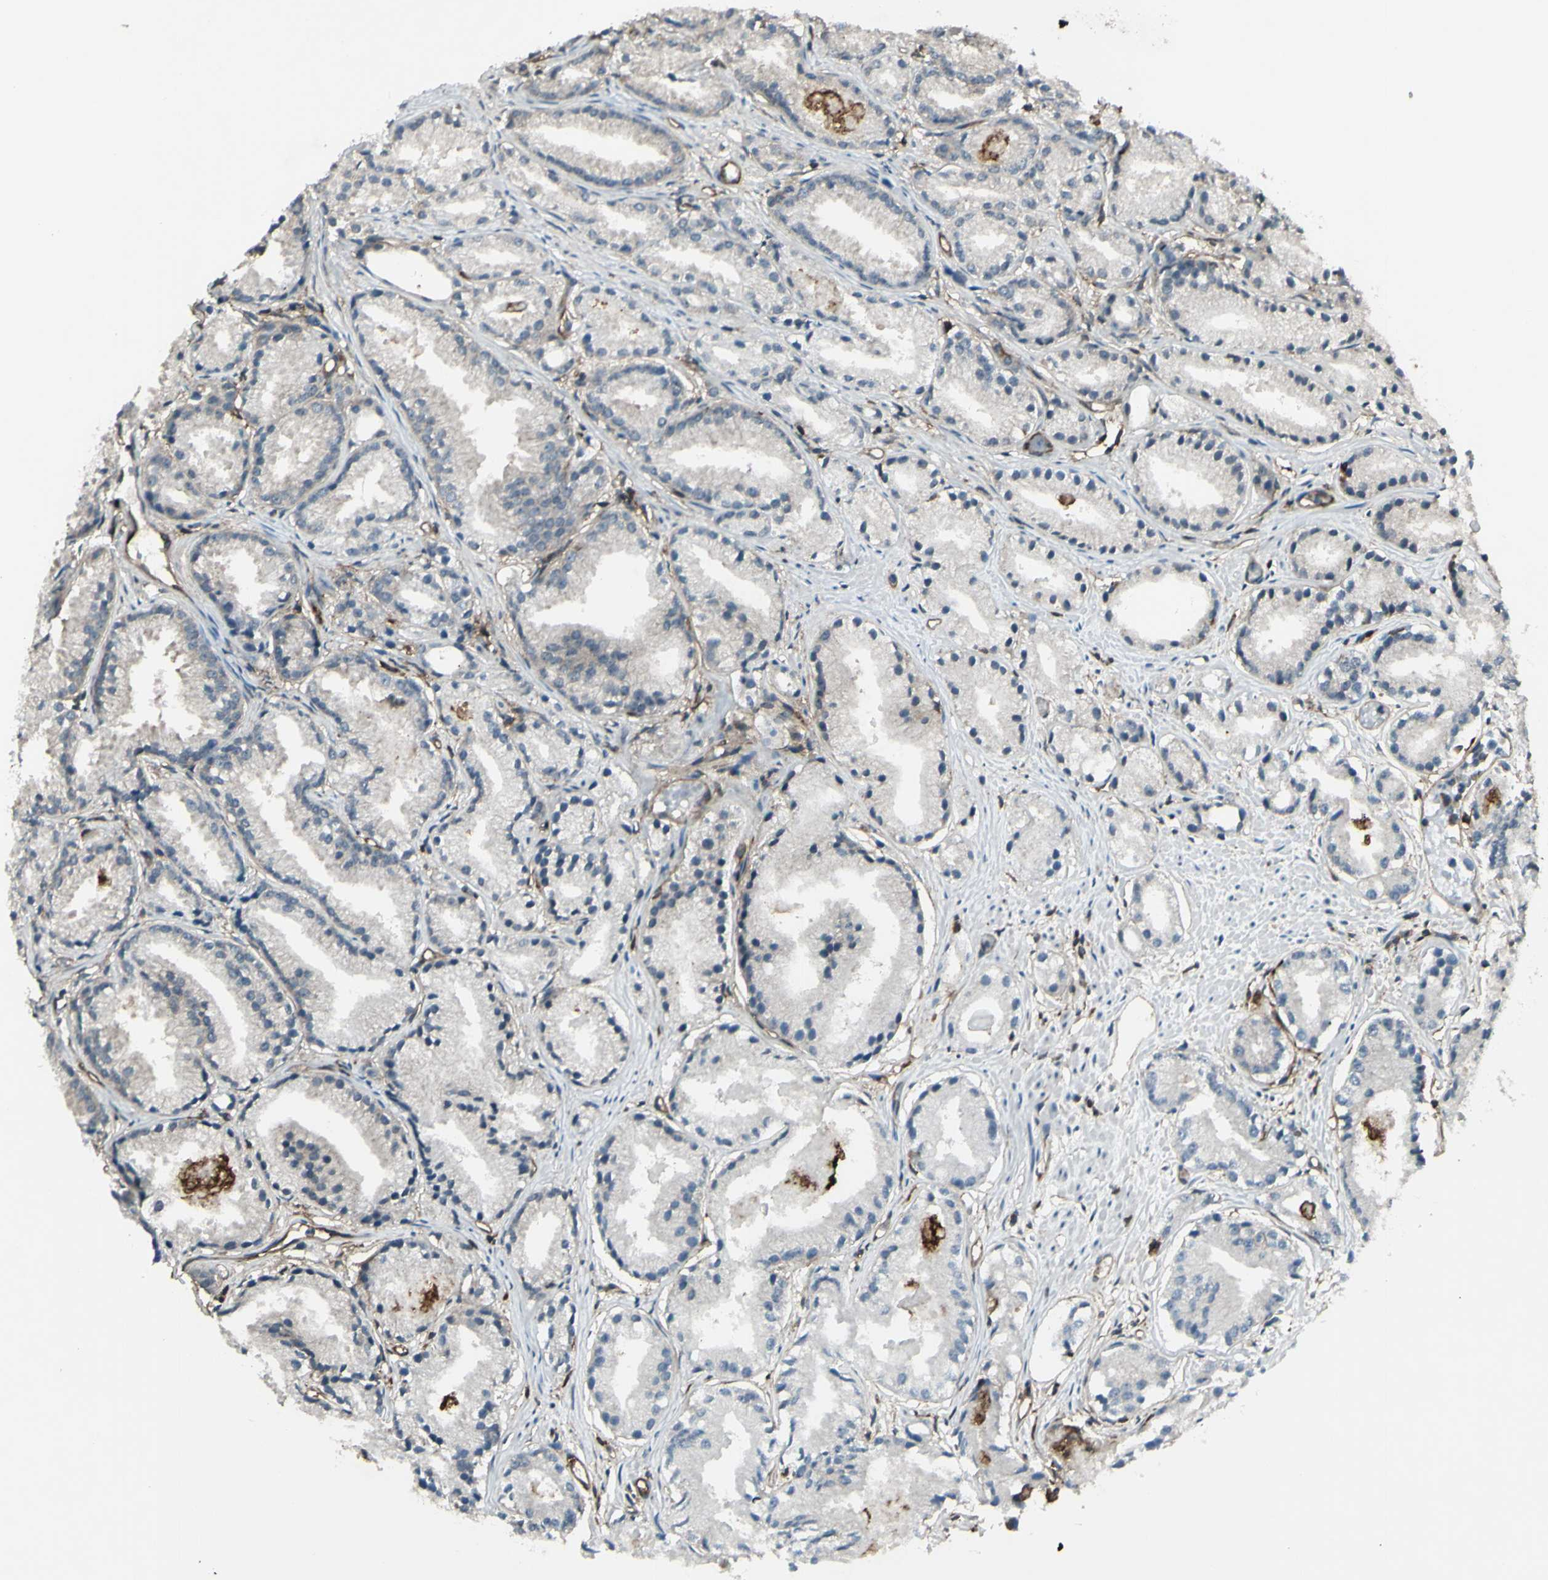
{"staining": {"intensity": "negative", "quantity": "none", "location": "none"}, "tissue": "prostate cancer", "cell_type": "Tumor cells", "image_type": "cancer", "snomed": [{"axis": "morphology", "description": "Adenocarcinoma, Low grade"}, {"axis": "topography", "description": "Prostate"}], "caption": "A micrograph of prostate cancer (low-grade adenocarcinoma) stained for a protein reveals no brown staining in tumor cells.", "gene": "FXYD5", "patient": {"sex": "male", "age": 72}}